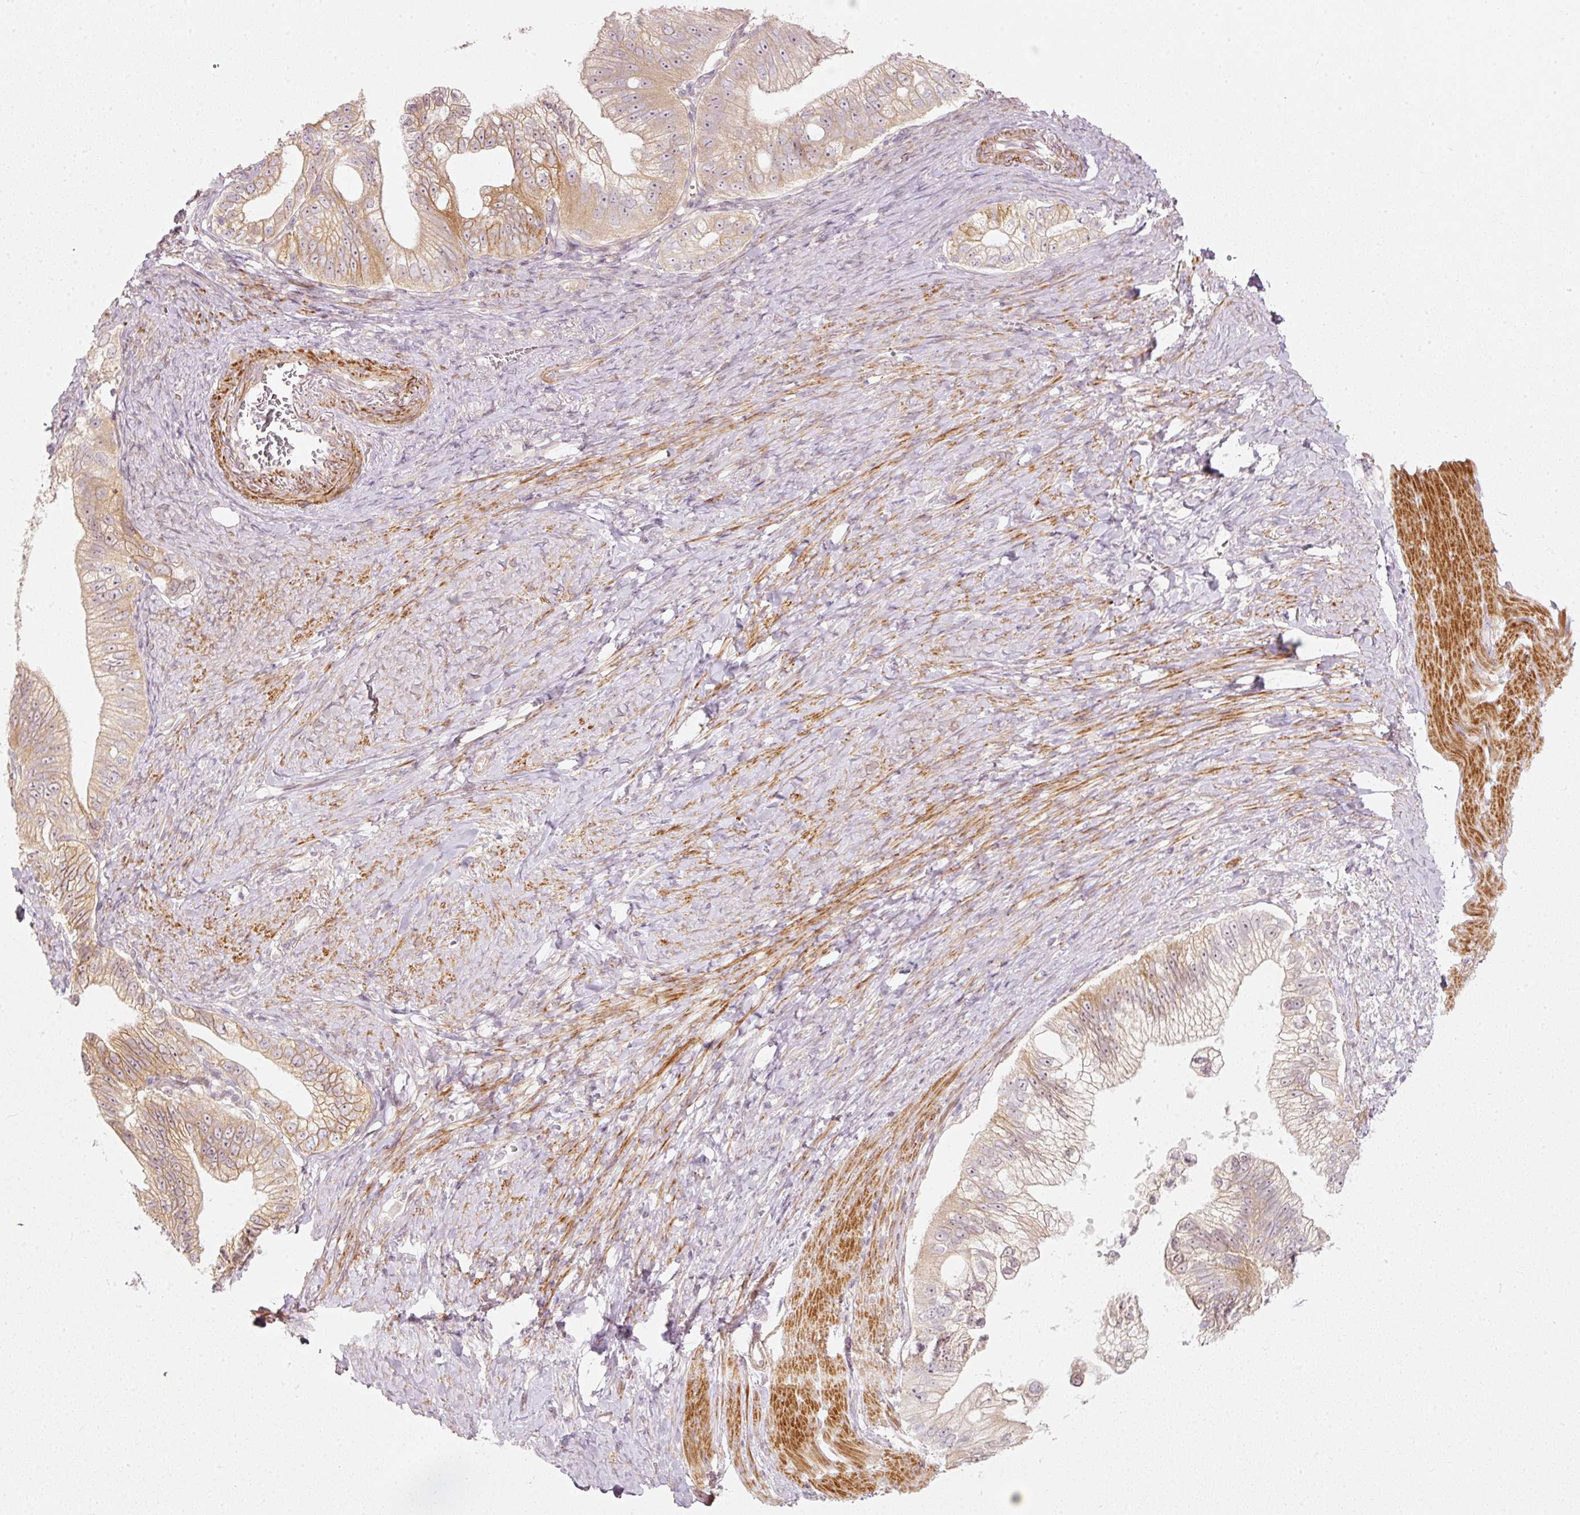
{"staining": {"intensity": "moderate", "quantity": "25%-75%", "location": "cytoplasmic/membranous"}, "tissue": "pancreatic cancer", "cell_type": "Tumor cells", "image_type": "cancer", "snomed": [{"axis": "morphology", "description": "Adenocarcinoma, NOS"}, {"axis": "topography", "description": "Pancreas"}], "caption": "High-power microscopy captured an immunohistochemistry (IHC) image of adenocarcinoma (pancreatic), revealing moderate cytoplasmic/membranous staining in about 25%-75% of tumor cells.", "gene": "KCNQ1", "patient": {"sex": "male", "age": 70}}